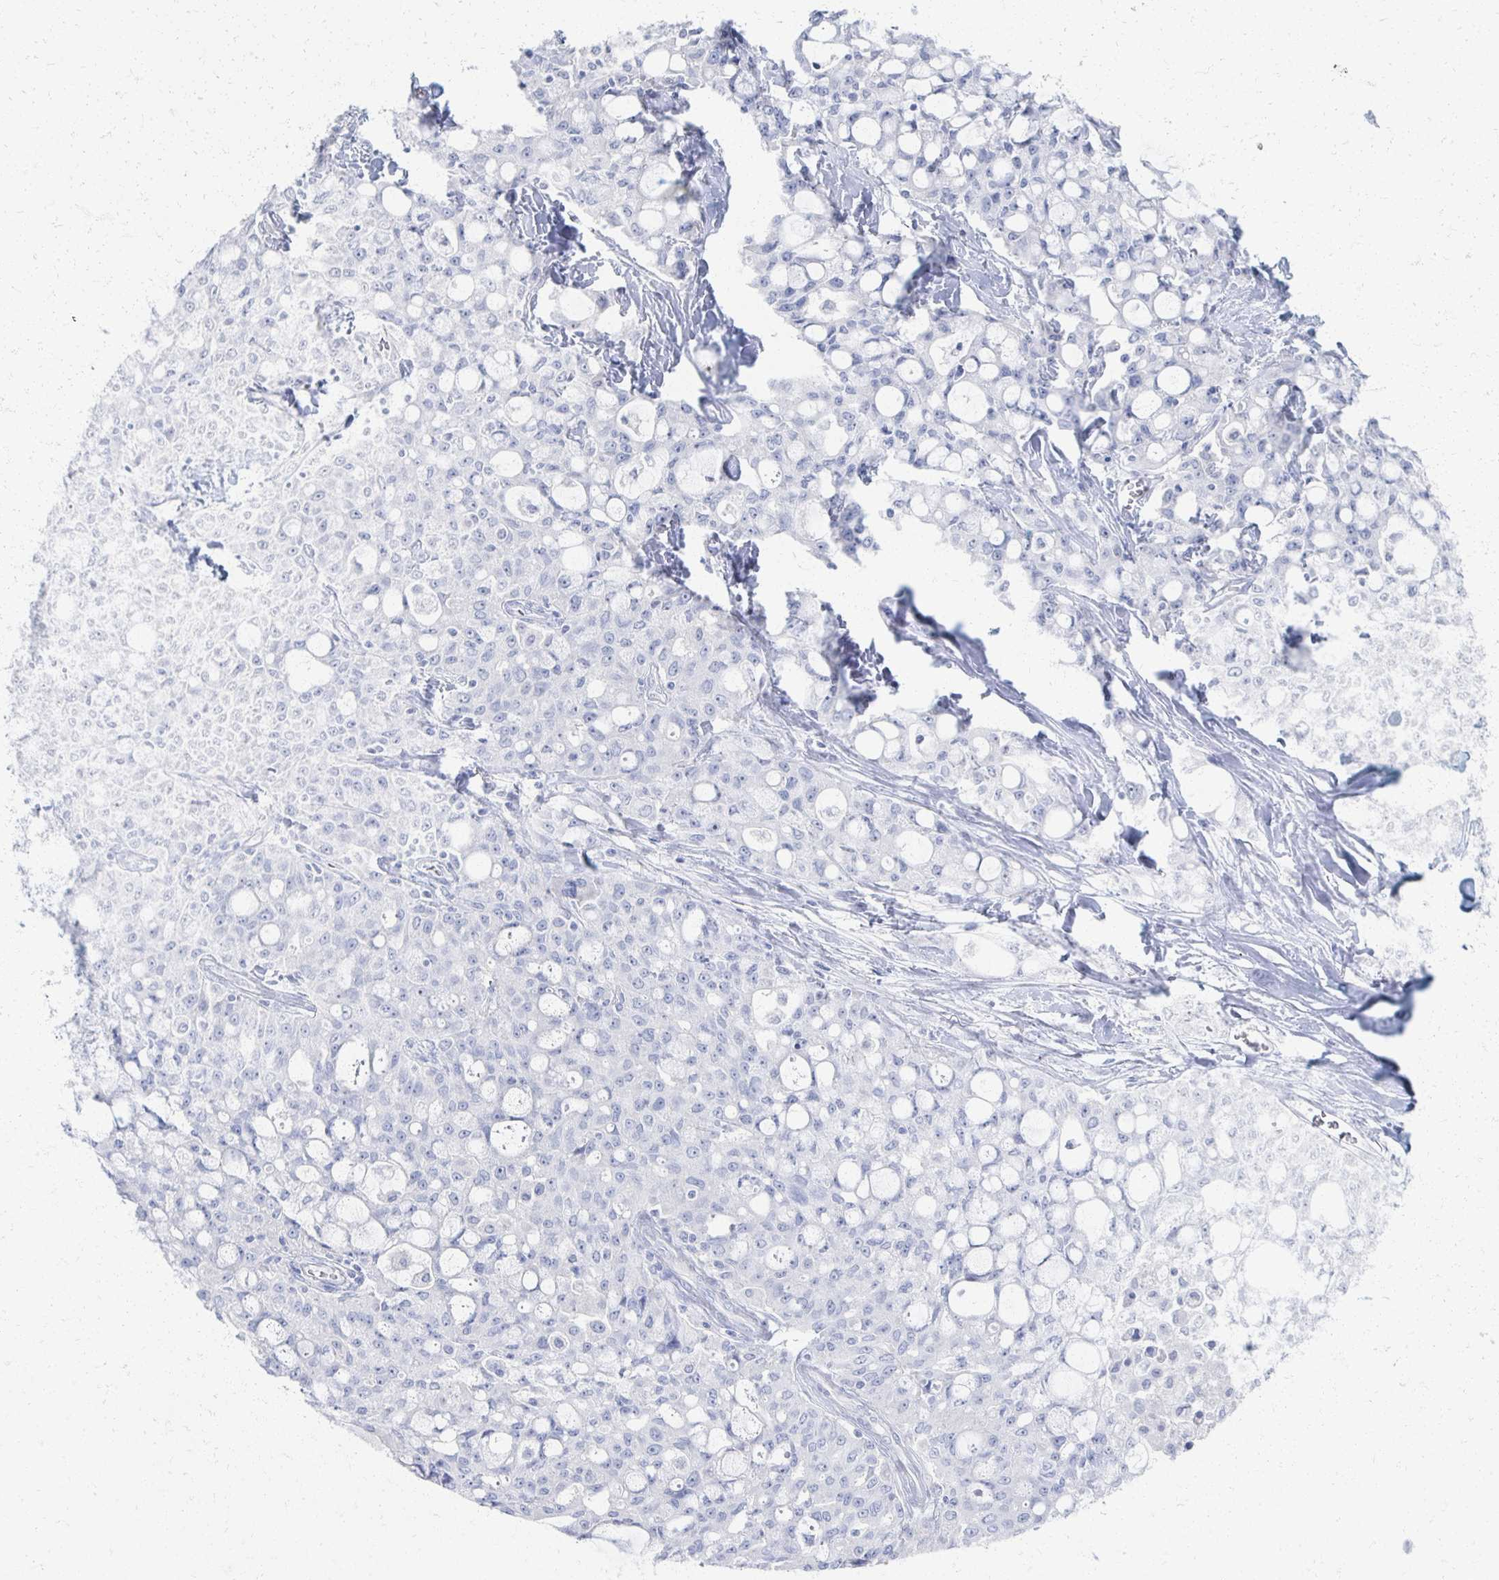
{"staining": {"intensity": "negative", "quantity": "none", "location": "none"}, "tissue": "lung cancer", "cell_type": "Tumor cells", "image_type": "cancer", "snomed": [{"axis": "morphology", "description": "Adenocarcinoma, NOS"}, {"axis": "topography", "description": "Lung"}], "caption": "An immunohistochemistry (IHC) photomicrograph of lung cancer (adenocarcinoma) is shown. There is no staining in tumor cells of lung cancer (adenocarcinoma).", "gene": "PRR20A", "patient": {"sex": "female", "age": 44}}